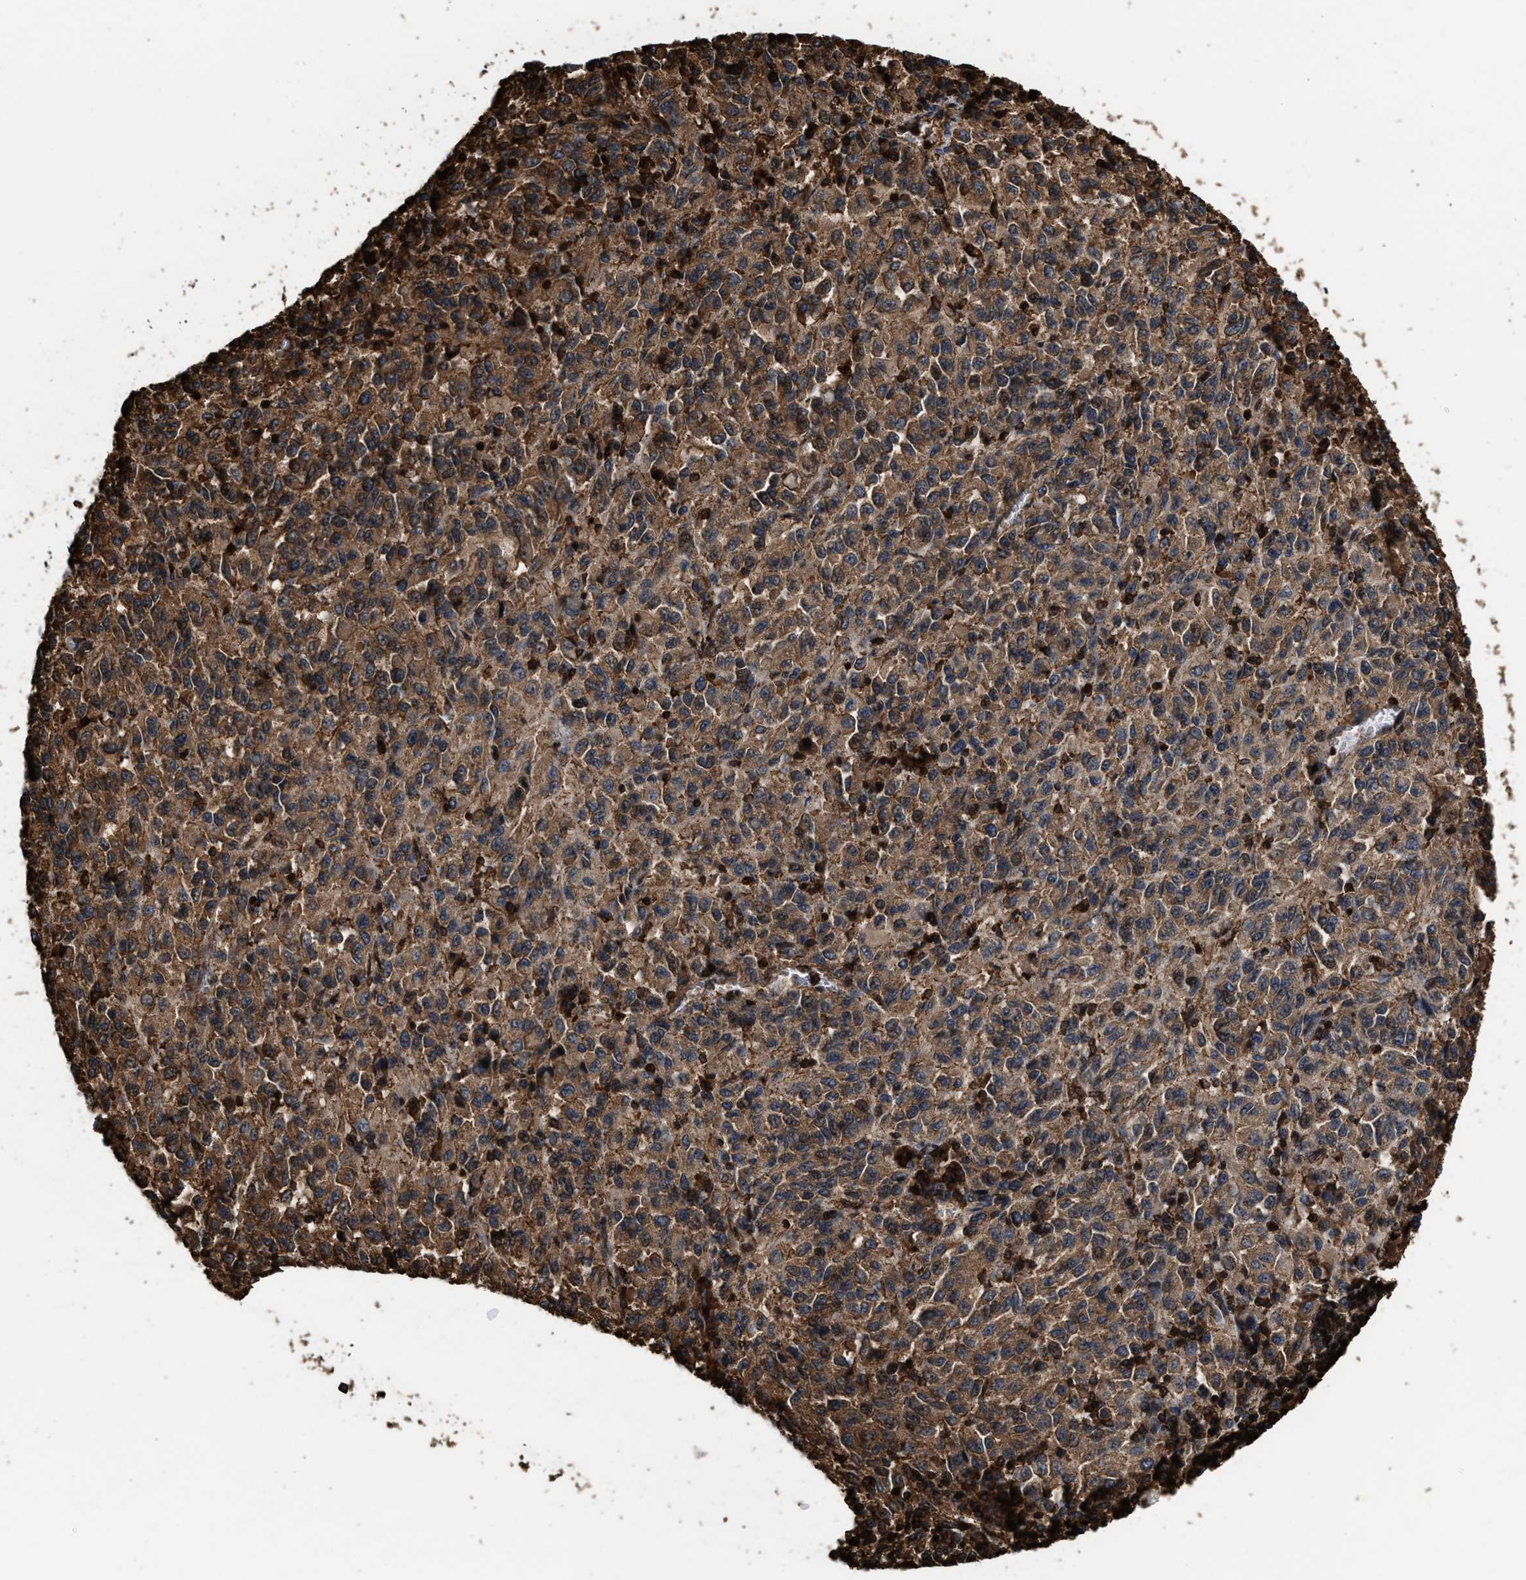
{"staining": {"intensity": "moderate", "quantity": ">75%", "location": "cytoplasmic/membranous"}, "tissue": "melanoma", "cell_type": "Tumor cells", "image_type": "cancer", "snomed": [{"axis": "morphology", "description": "Malignant melanoma, Metastatic site"}, {"axis": "topography", "description": "Lung"}], "caption": "There is medium levels of moderate cytoplasmic/membranous expression in tumor cells of melanoma, as demonstrated by immunohistochemical staining (brown color).", "gene": "KBTBD2", "patient": {"sex": "male", "age": 64}}